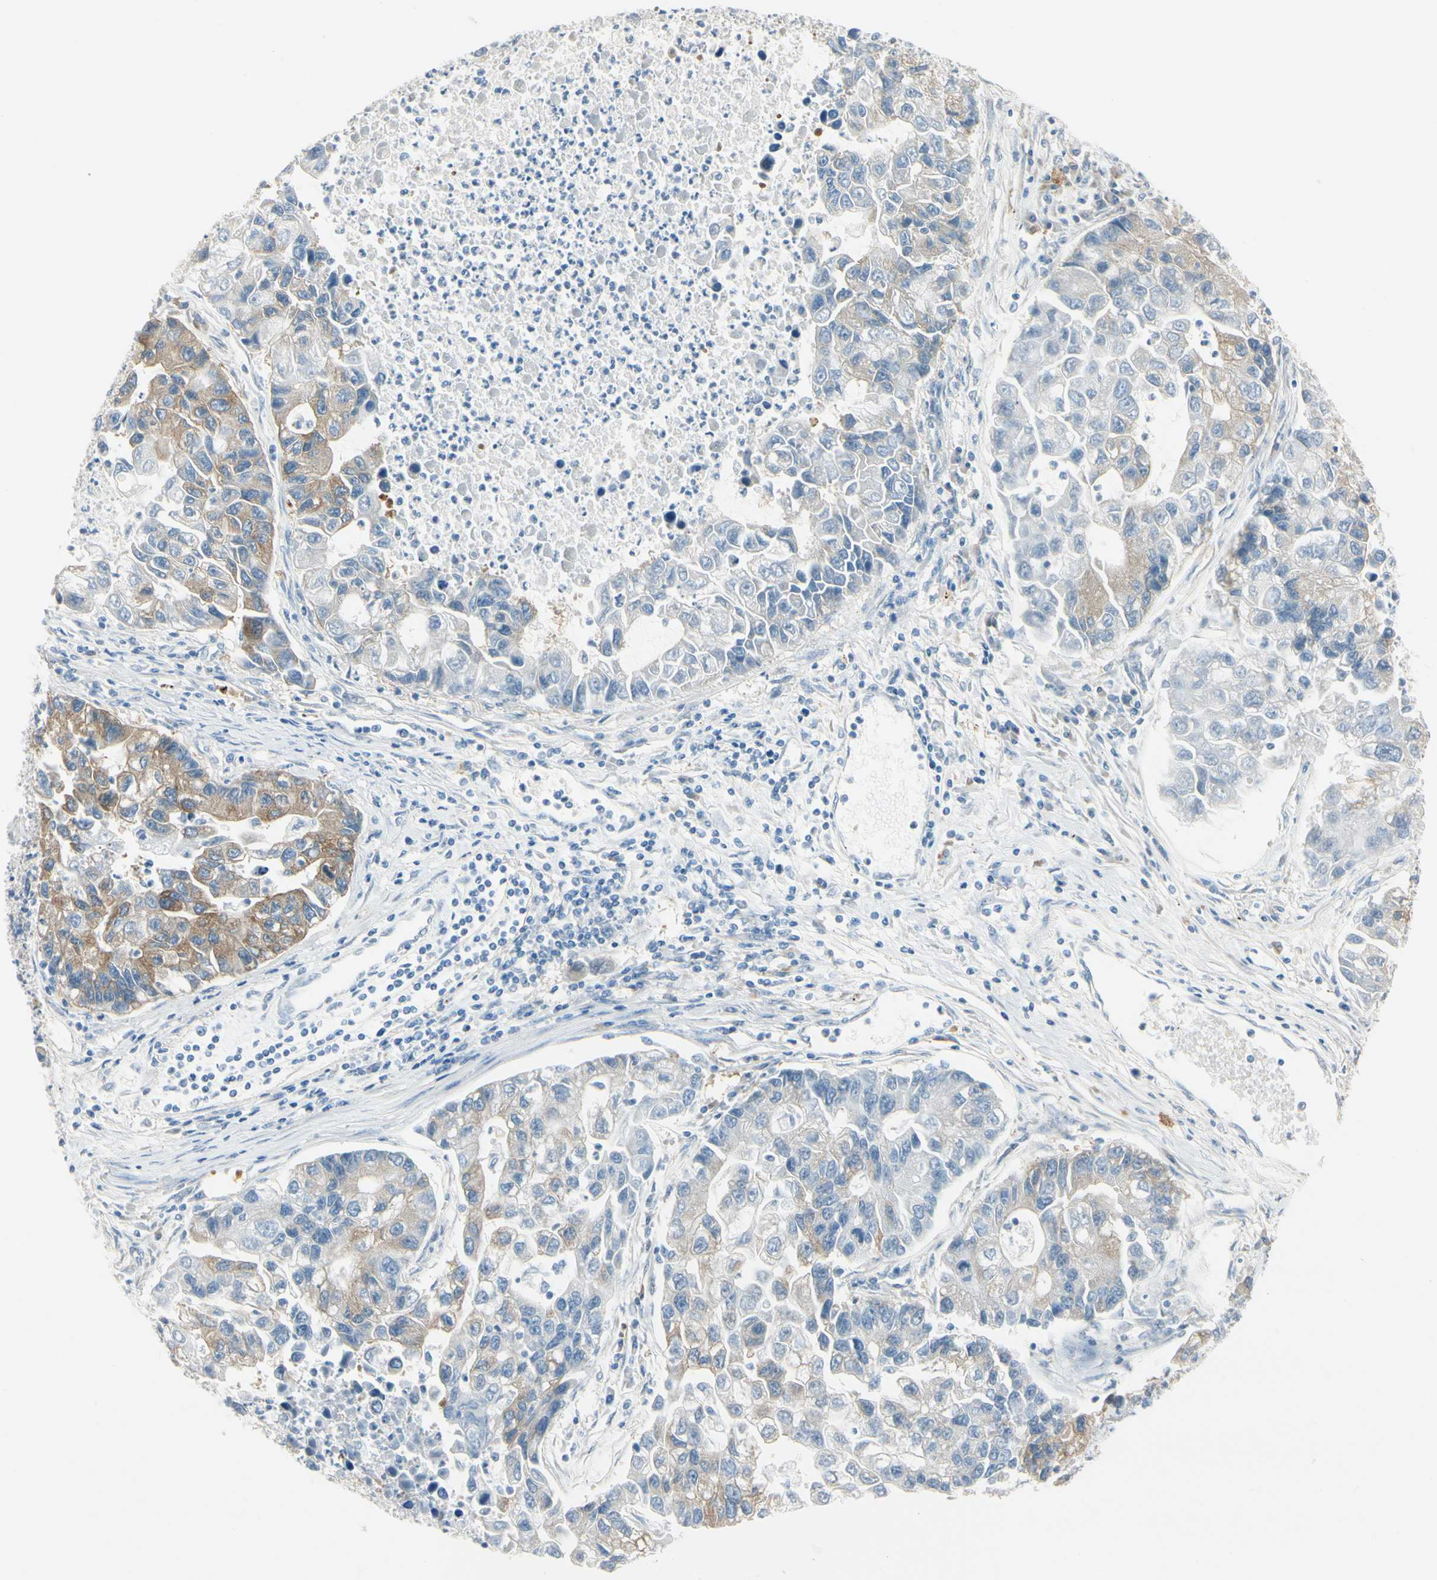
{"staining": {"intensity": "weak", "quantity": "25%-75%", "location": "cytoplasmic/membranous"}, "tissue": "lung cancer", "cell_type": "Tumor cells", "image_type": "cancer", "snomed": [{"axis": "morphology", "description": "Adenocarcinoma, NOS"}, {"axis": "topography", "description": "Lung"}], "caption": "High-magnification brightfield microscopy of lung cancer (adenocarcinoma) stained with DAB (brown) and counterstained with hematoxylin (blue). tumor cells exhibit weak cytoplasmic/membranous positivity is present in approximately25%-75% of cells.", "gene": "AMPH", "patient": {"sex": "female", "age": 51}}